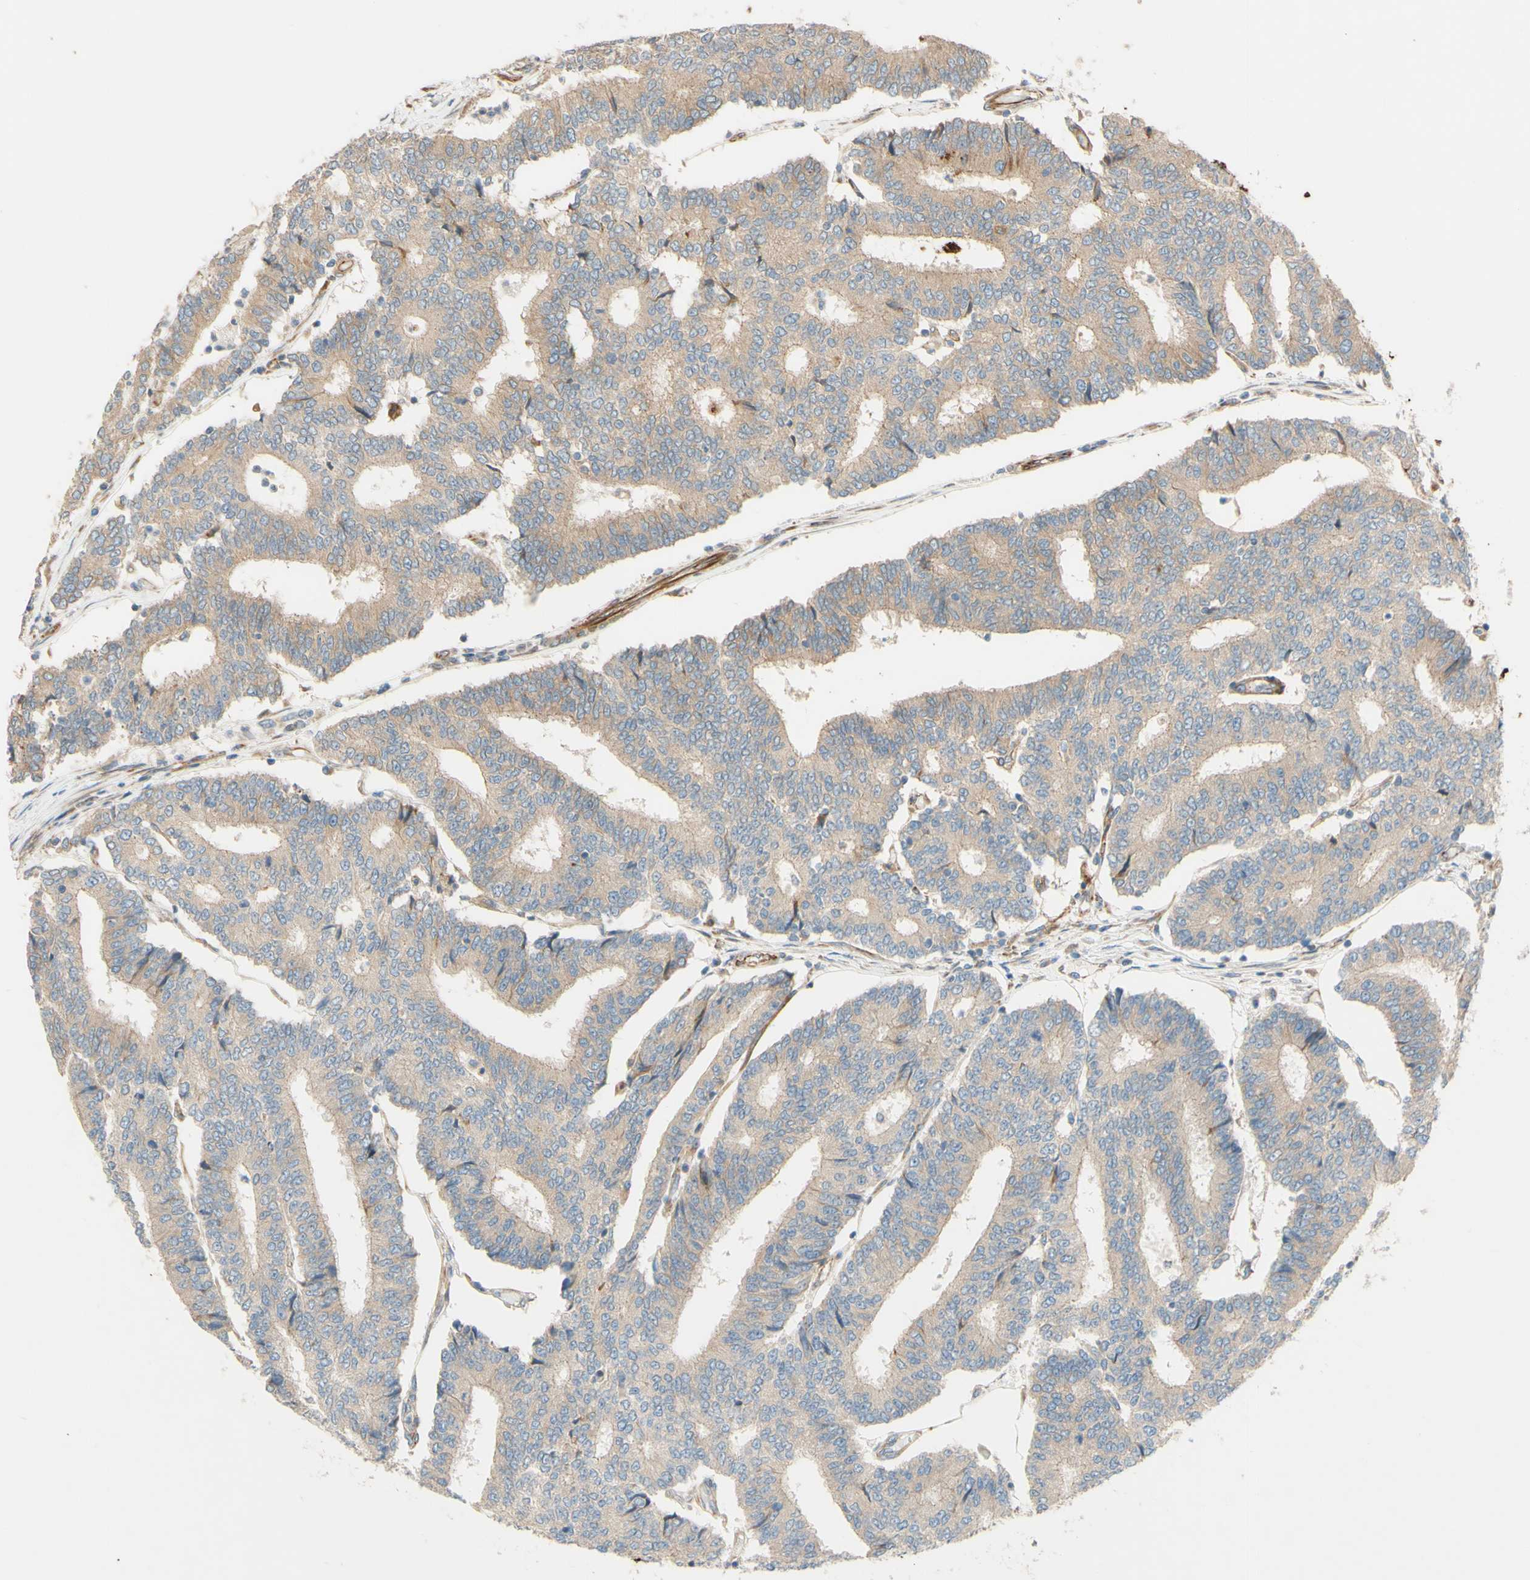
{"staining": {"intensity": "weak", "quantity": ">75%", "location": "cytoplasmic/membranous"}, "tissue": "prostate cancer", "cell_type": "Tumor cells", "image_type": "cancer", "snomed": [{"axis": "morphology", "description": "Normal tissue, NOS"}, {"axis": "morphology", "description": "Adenocarcinoma, High grade"}, {"axis": "topography", "description": "Prostate"}, {"axis": "topography", "description": "Seminal veicle"}], "caption": "The micrograph demonstrates a brown stain indicating the presence of a protein in the cytoplasmic/membranous of tumor cells in prostate adenocarcinoma (high-grade).", "gene": "C1orf43", "patient": {"sex": "male", "age": 55}}